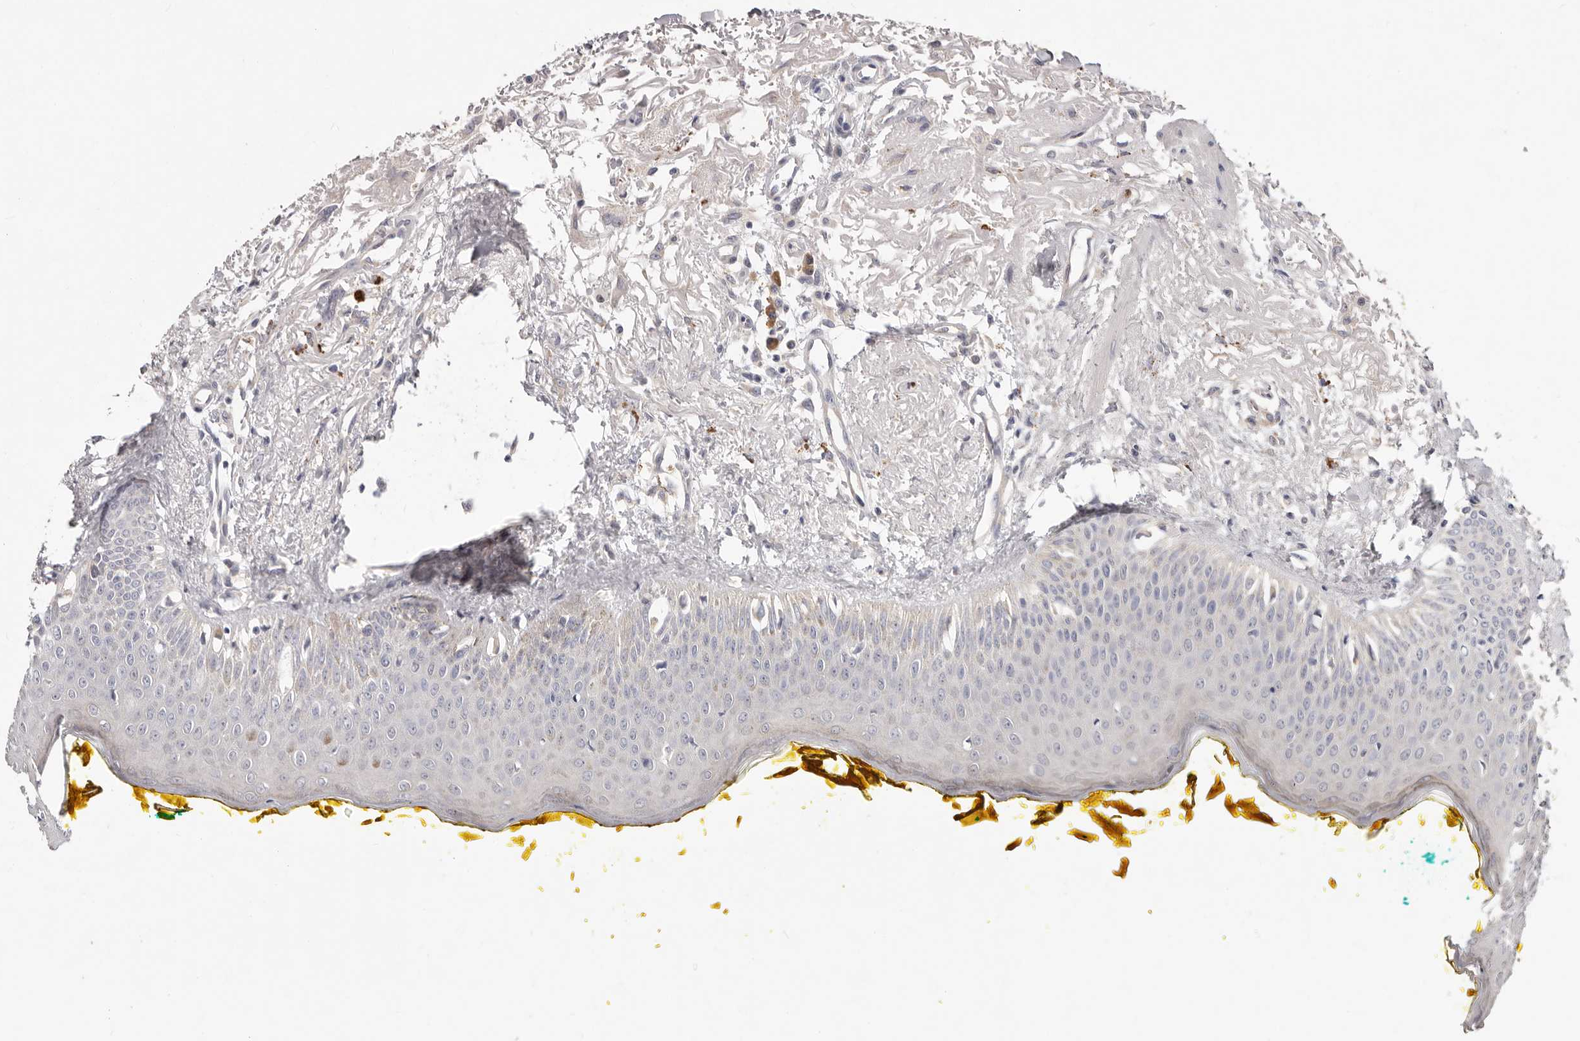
{"staining": {"intensity": "weak", "quantity": "<25%", "location": "cytoplasmic/membranous"}, "tissue": "oral mucosa", "cell_type": "Squamous epithelial cells", "image_type": "normal", "snomed": [{"axis": "morphology", "description": "Normal tissue, NOS"}, {"axis": "topography", "description": "Oral tissue"}], "caption": "The immunohistochemistry (IHC) micrograph has no significant positivity in squamous epithelial cells of oral mucosa.", "gene": "WDR77", "patient": {"sex": "female", "age": 70}}